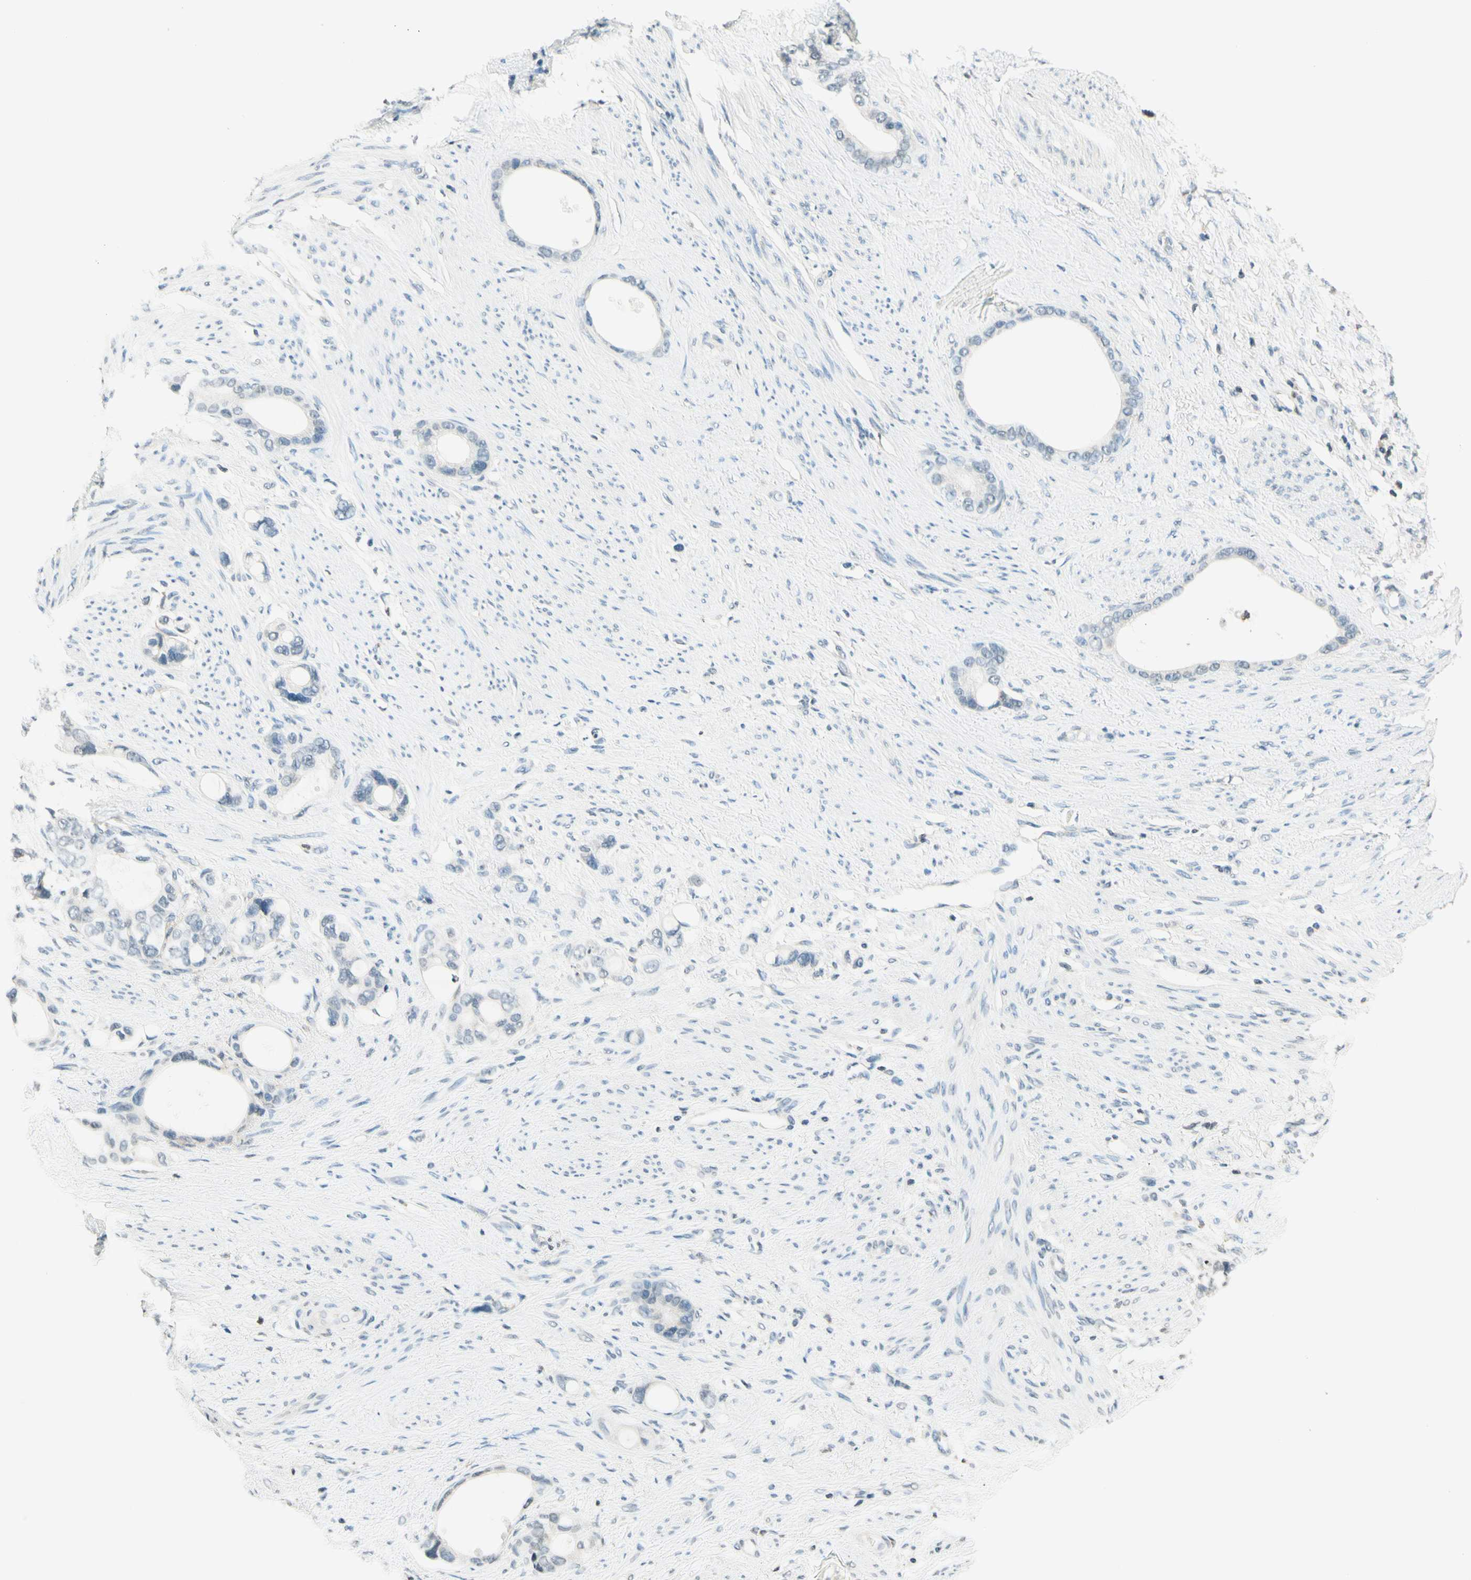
{"staining": {"intensity": "negative", "quantity": "none", "location": "none"}, "tissue": "stomach cancer", "cell_type": "Tumor cells", "image_type": "cancer", "snomed": [{"axis": "morphology", "description": "Adenocarcinoma, NOS"}, {"axis": "topography", "description": "Stomach"}], "caption": "High magnification brightfield microscopy of stomach cancer stained with DAB (brown) and counterstained with hematoxylin (blue): tumor cells show no significant staining.", "gene": "WIPF1", "patient": {"sex": "female", "age": 75}}